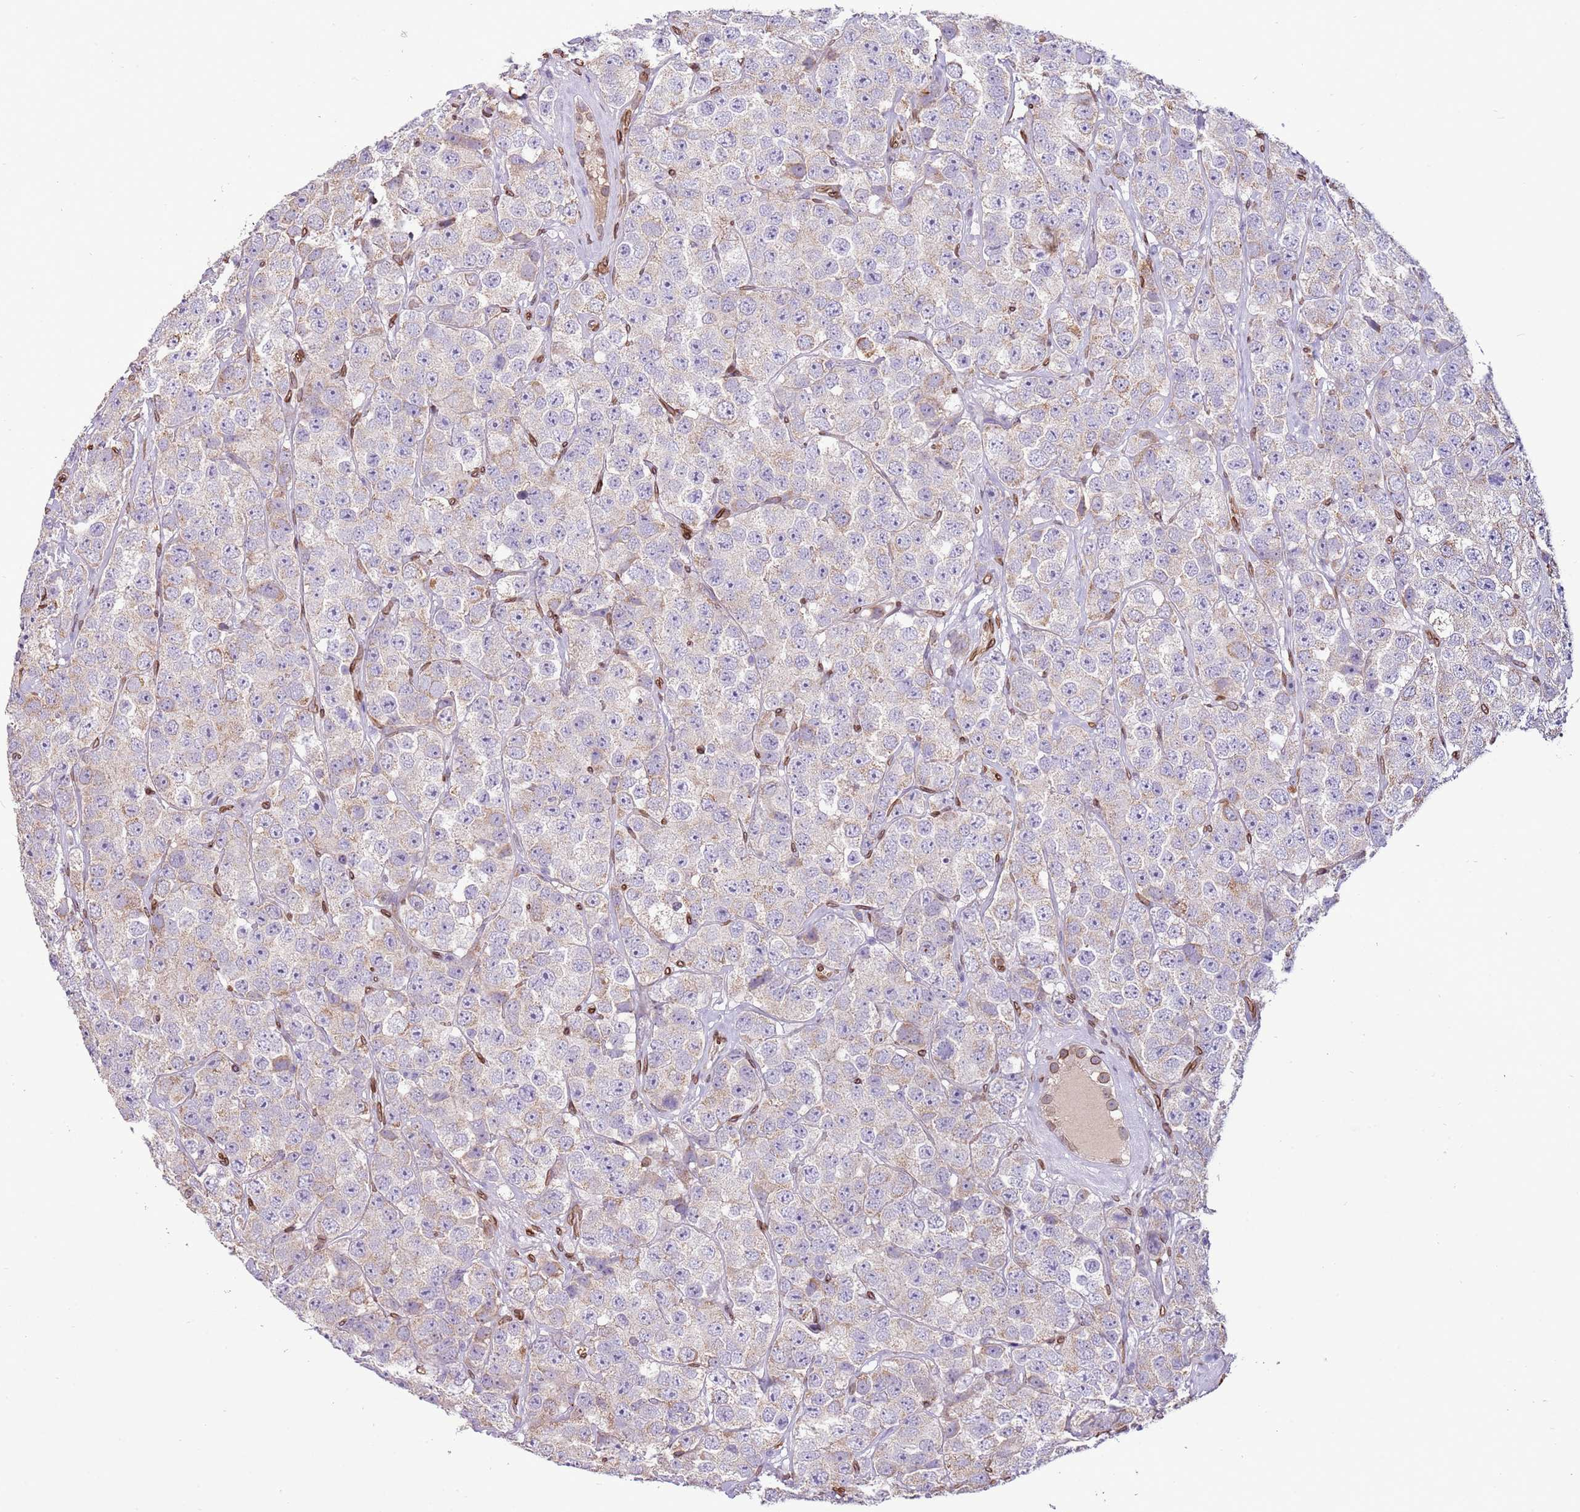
{"staining": {"intensity": "negative", "quantity": "none", "location": "none"}, "tissue": "testis cancer", "cell_type": "Tumor cells", "image_type": "cancer", "snomed": [{"axis": "morphology", "description": "Seminoma, NOS"}, {"axis": "topography", "description": "Testis"}], "caption": "Immunohistochemistry photomicrograph of neoplastic tissue: human testis cancer stained with DAB demonstrates no significant protein positivity in tumor cells.", "gene": "TMEM47", "patient": {"sex": "male", "age": 28}}